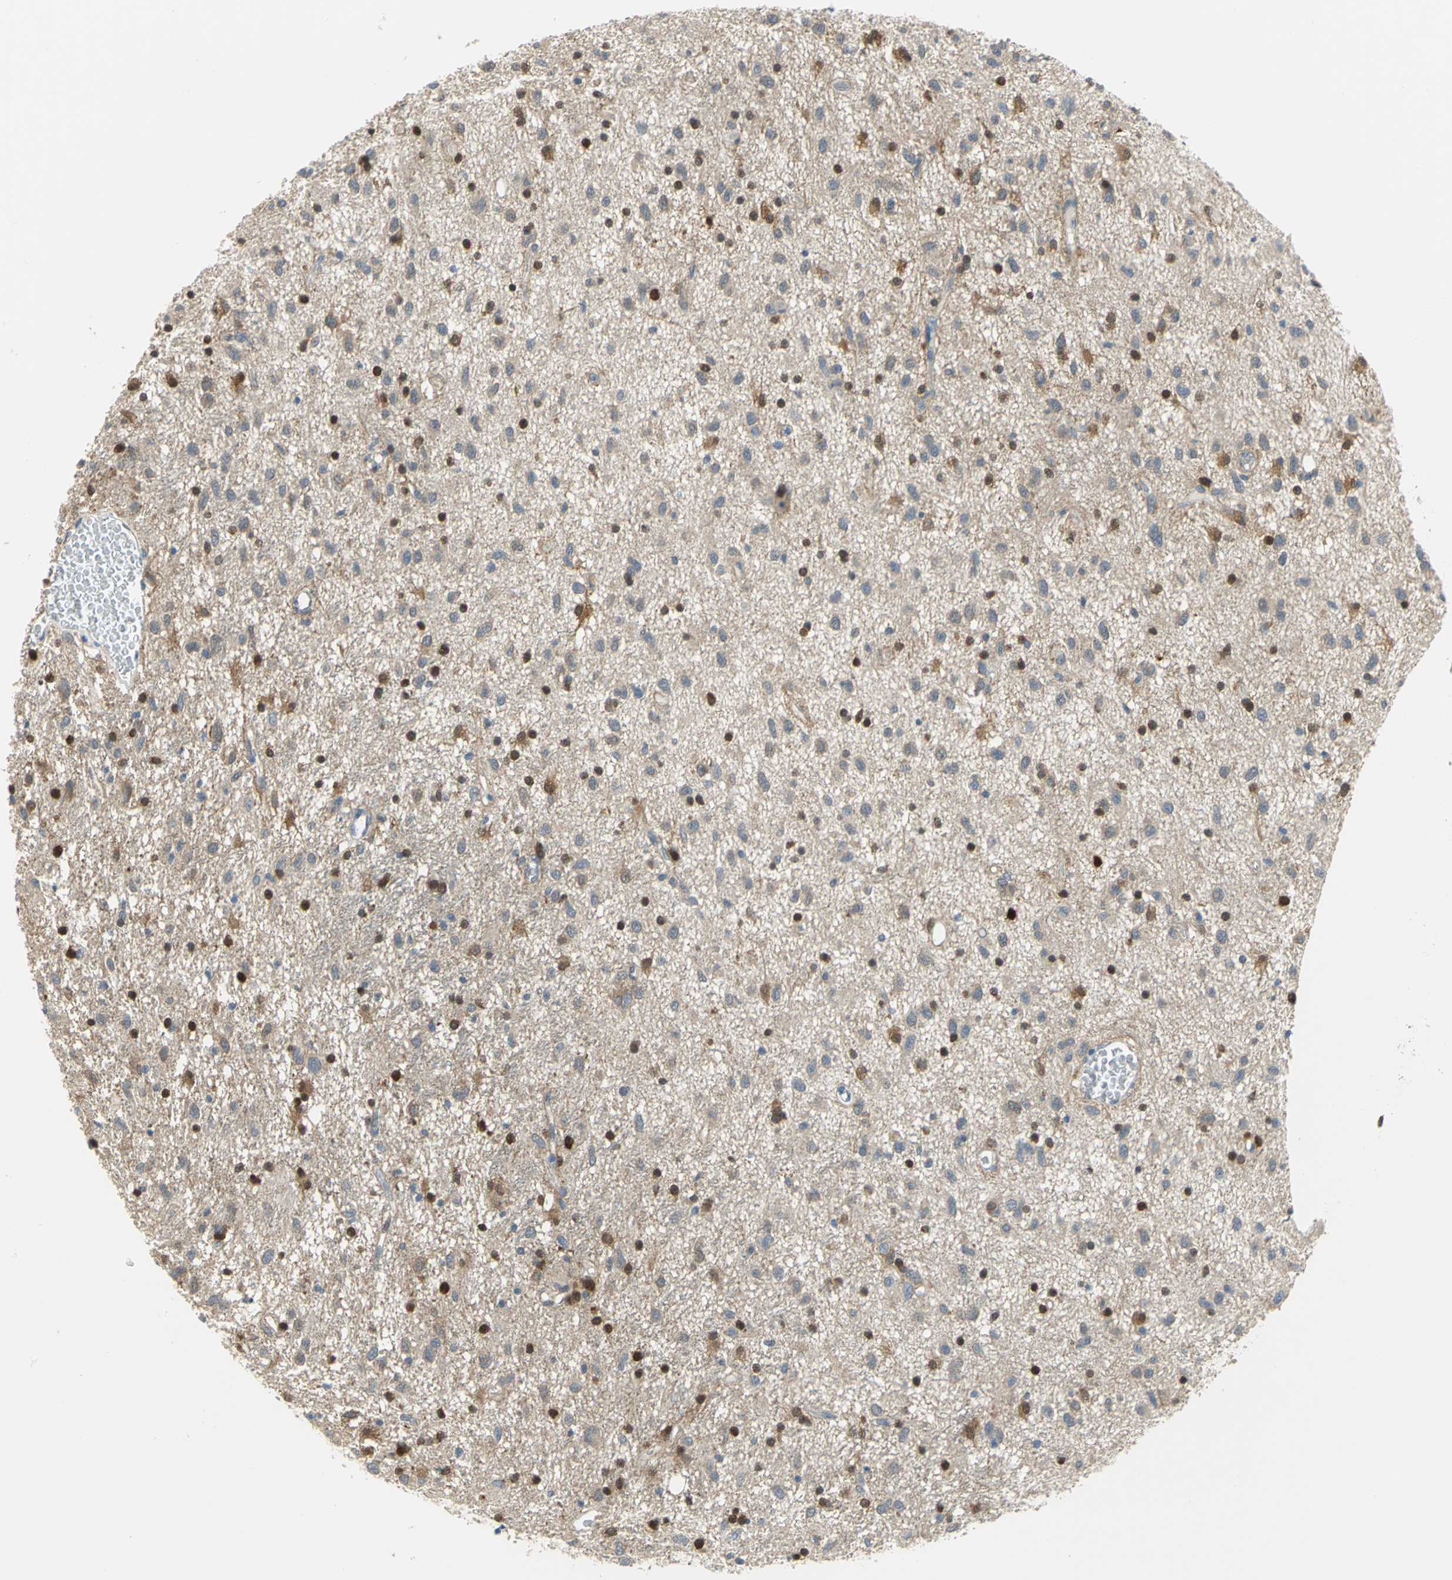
{"staining": {"intensity": "moderate", "quantity": "25%-75%", "location": "cytoplasmic/membranous,nuclear"}, "tissue": "glioma", "cell_type": "Tumor cells", "image_type": "cancer", "snomed": [{"axis": "morphology", "description": "Glioma, malignant, Low grade"}, {"axis": "topography", "description": "Brain"}], "caption": "Protein analysis of malignant glioma (low-grade) tissue exhibits moderate cytoplasmic/membranous and nuclear staining in about 25%-75% of tumor cells.", "gene": "PGM3", "patient": {"sex": "male", "age": 77}}